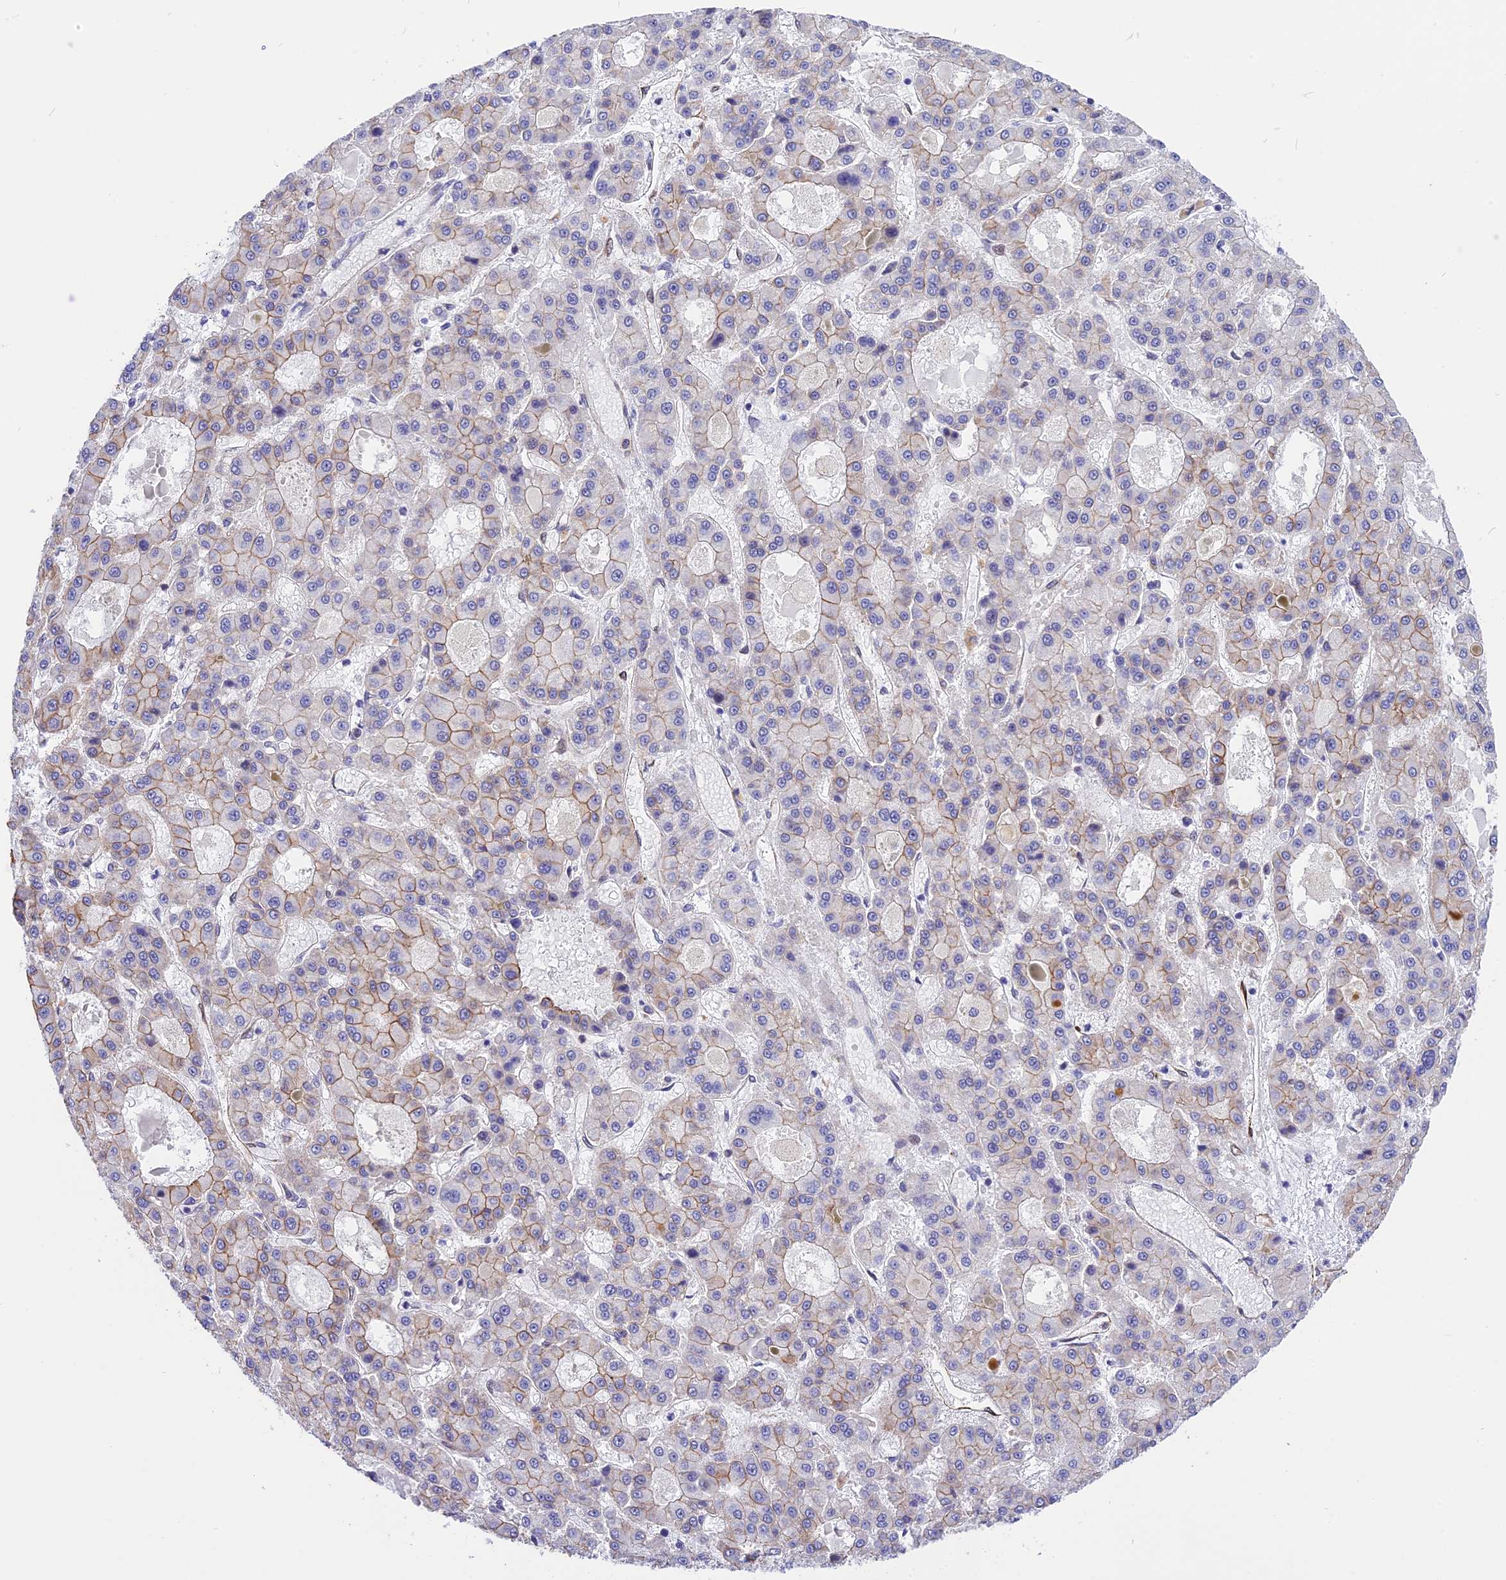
{"staining": {"intensity": "moderate", "quantity": "25%-75%", "location": "cytoplasmic/membranous"}, "tissue": "liver cancer", "cell_type": "Tumor cells", "image_type": "cancer", "snomed": [{"axis": "morphology", "description": "Carcinoma, Hepatocellular, NOS"}, {"axis": "topography", "description": "Liver"}], "caption": "Protein staining of hepatocellular carcinoma (liver) tissue shows moderate cytoplasmic/membranous expression in about 25%-75% of tumor cells.", "gene": "R3HDM4", "patient": {"sex": "male", "age": 70}}